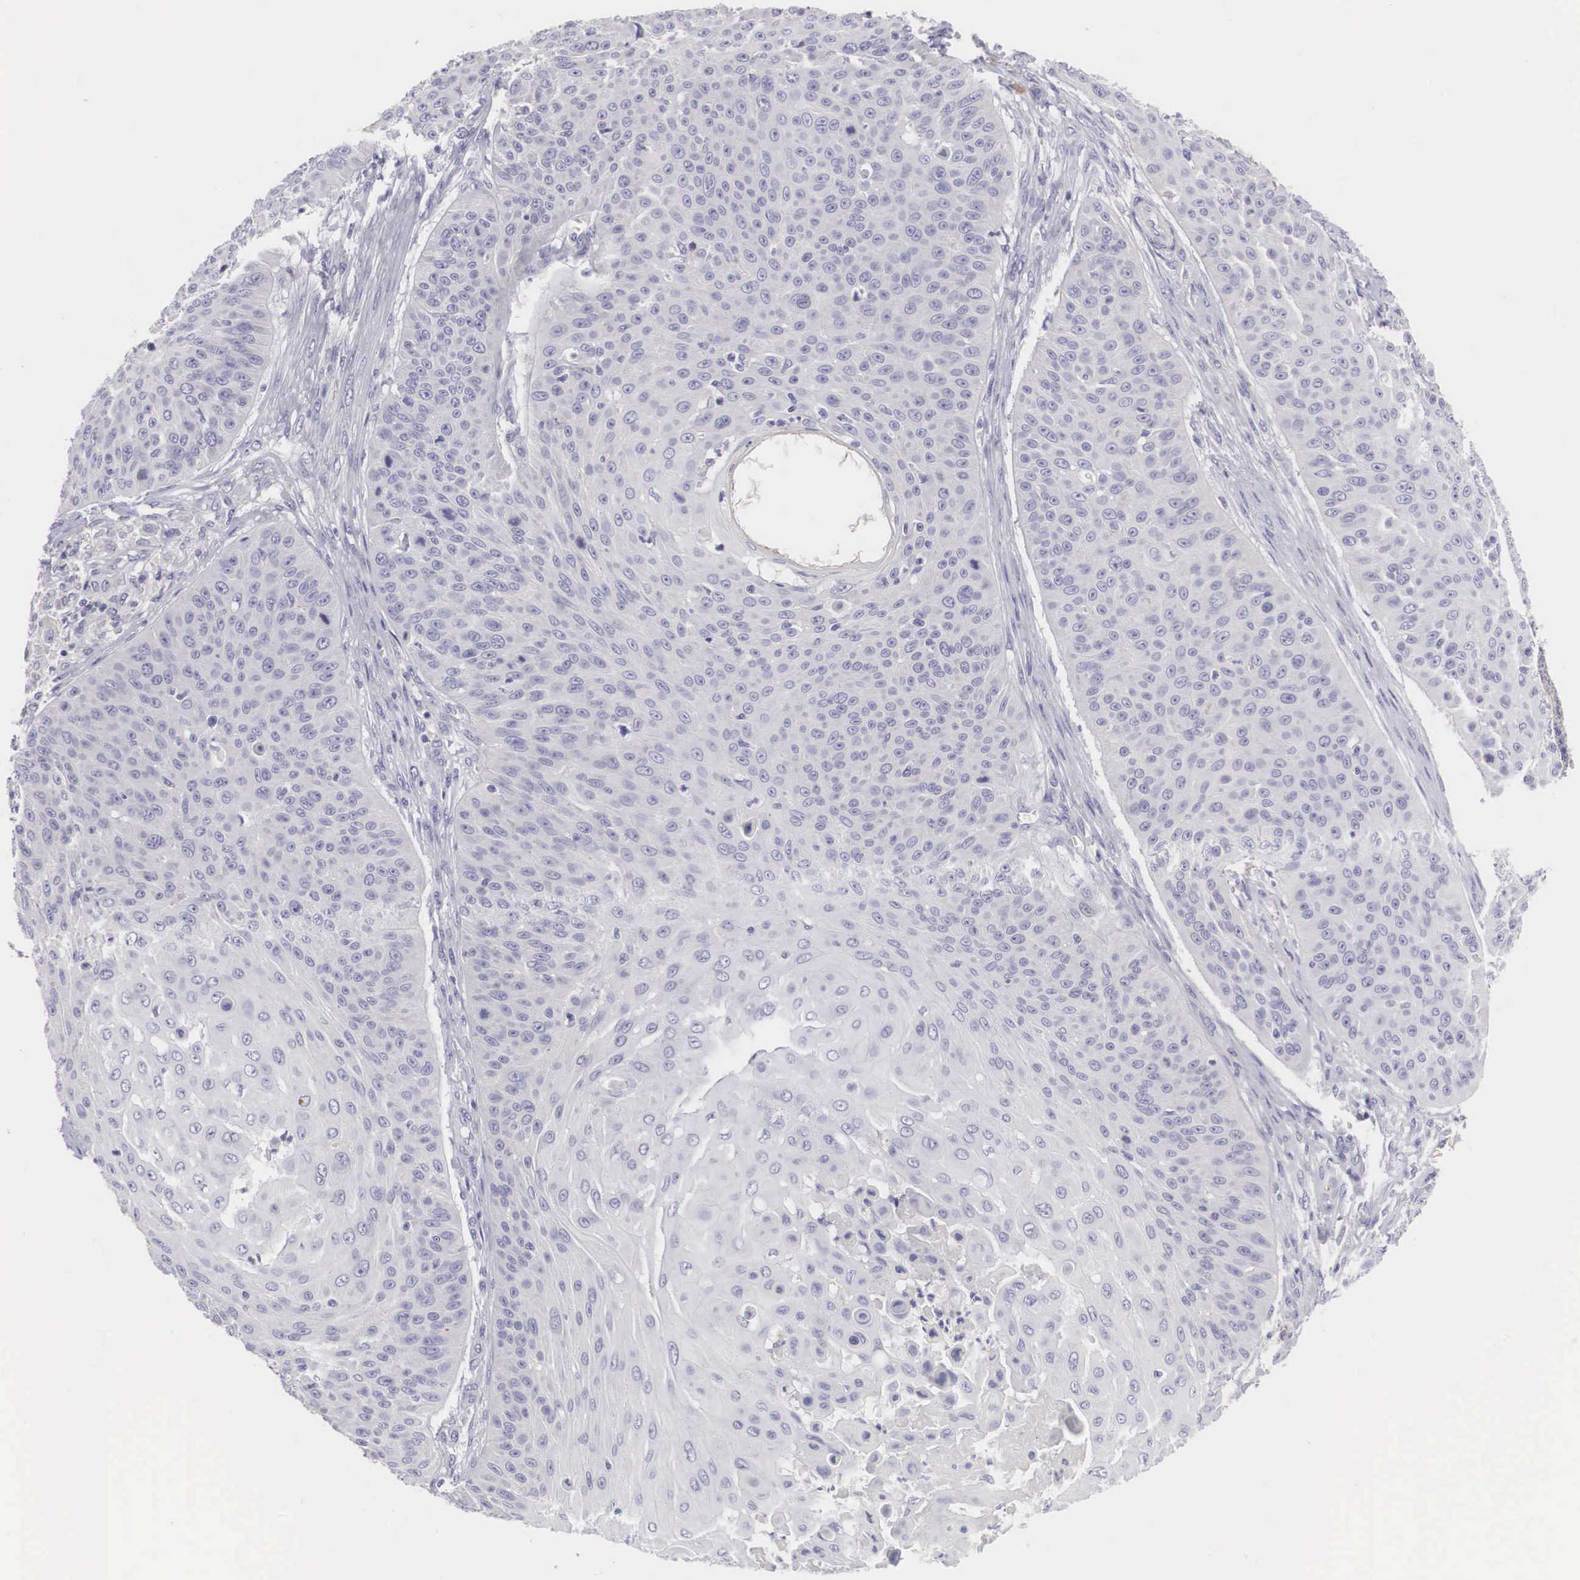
{"staining": {"intensity": "negative", "quantity": "none", "location": "none"}, "tissue": "skin cancer", "cell_type": "Tumor cells", "image_type": "cancer", "snomed": [{"axis": "morphology", "description": "Squamous cell carcinoma, NOS"}, {"axis": "topography", "description": "Skin"}], "caption": "A histopathology image of skin cancer (squamous cell carcinoma) stained for a protein demonstrates no brown staining in tumor cells.", "gene": "CLU", "patient": {"sex": "male", "age": 82}}